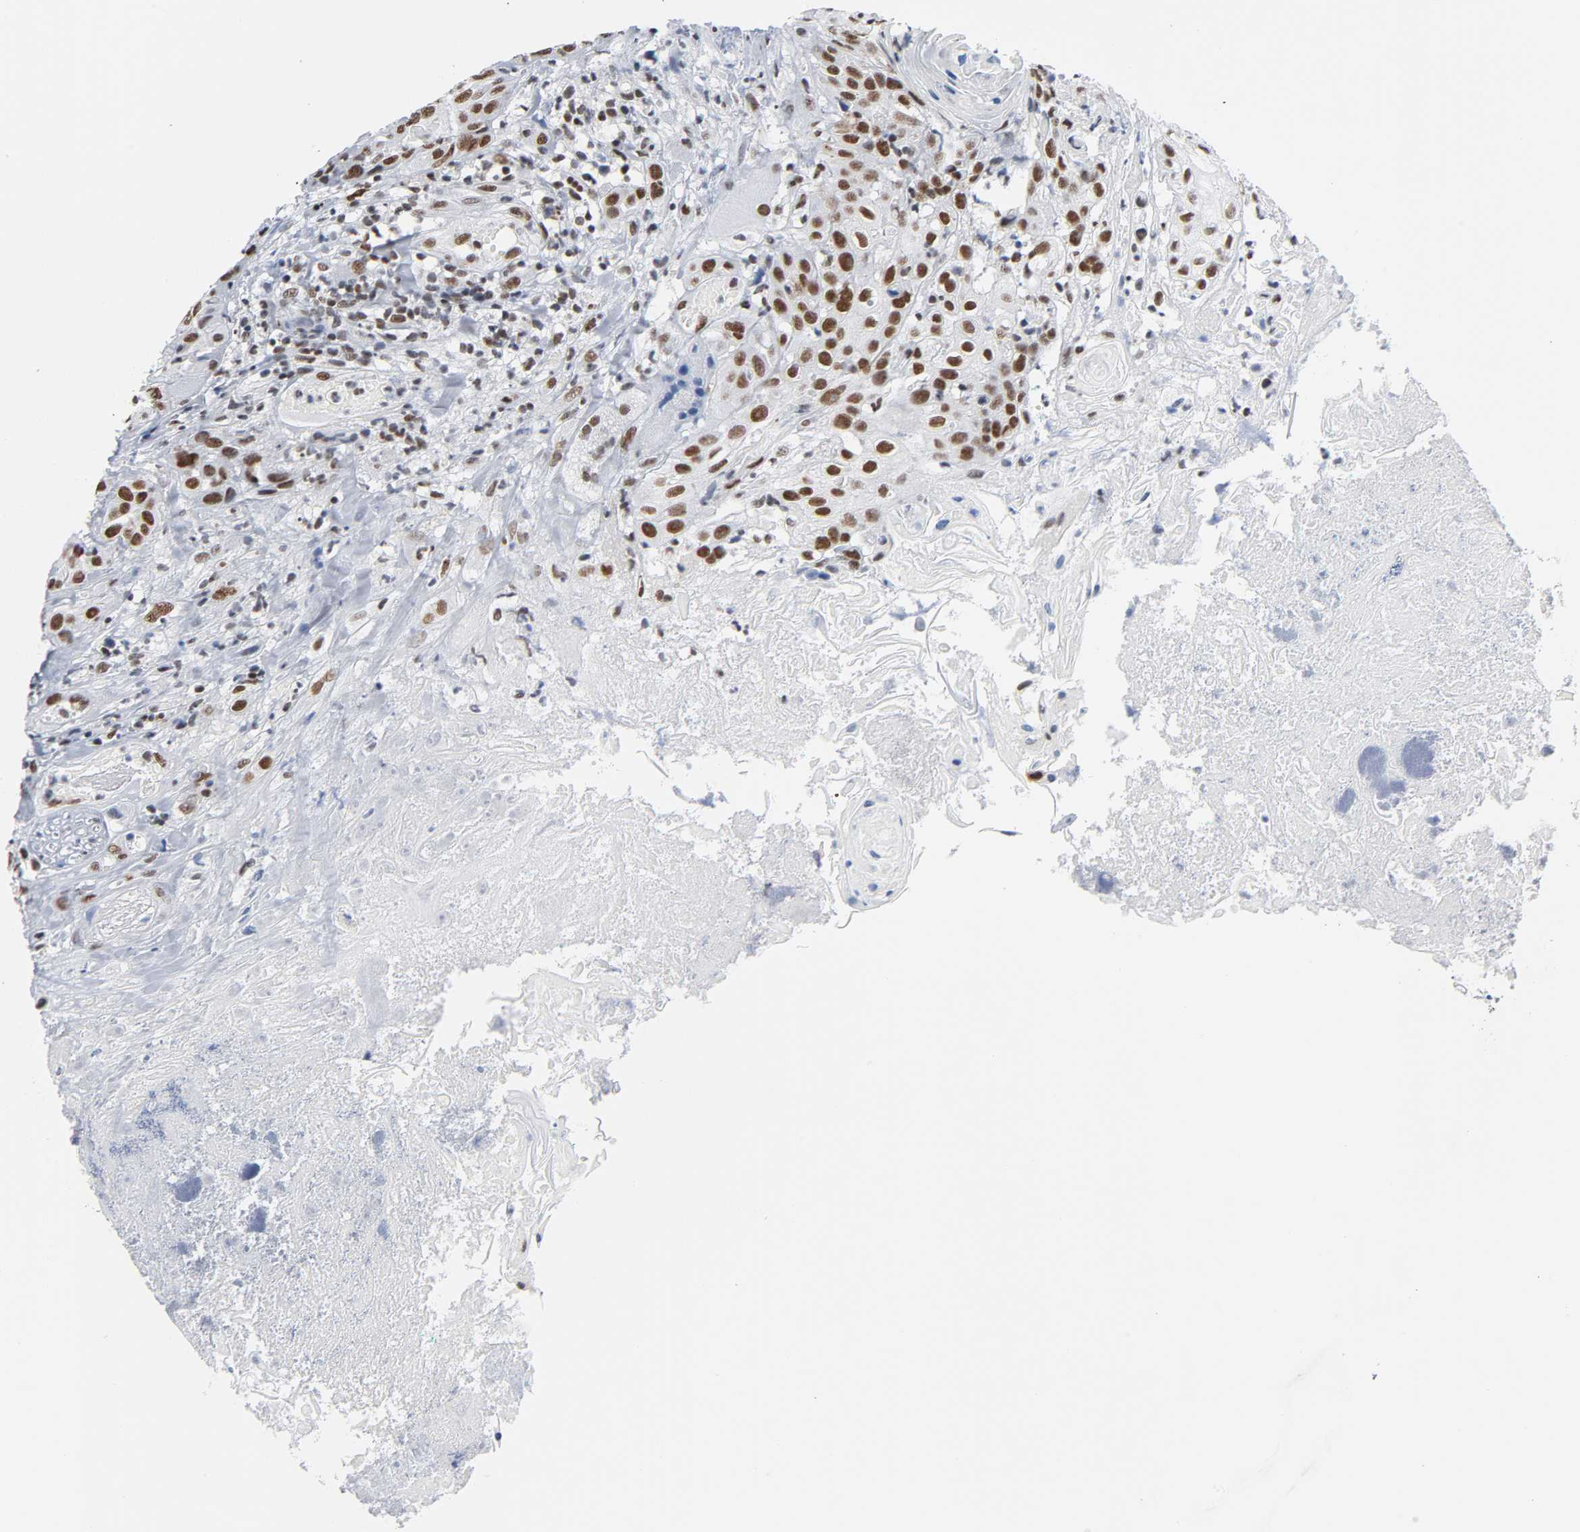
{"staining": {"intensity": "moderate", "quantity": ">75%", "location": "nuclear"}, "tissue": "head and neck cancer", "cell_type": "Tumor cells", "image_type": "cancer", "snomed": [{"axis": "morphology", "description": "Squamous cell carcinoma, NOS"}, {"axis": "topography", "description": "Head-Neck"}], "caption": "About >75% of tumor cells in head and neck cancer (squamous cell carcinoma) exhibit moderate nuclear protein expression as visualized by brown immunohistochemical staining.", "gene": "CSTF2", "patient": {"sex": "female", "age": 84}}